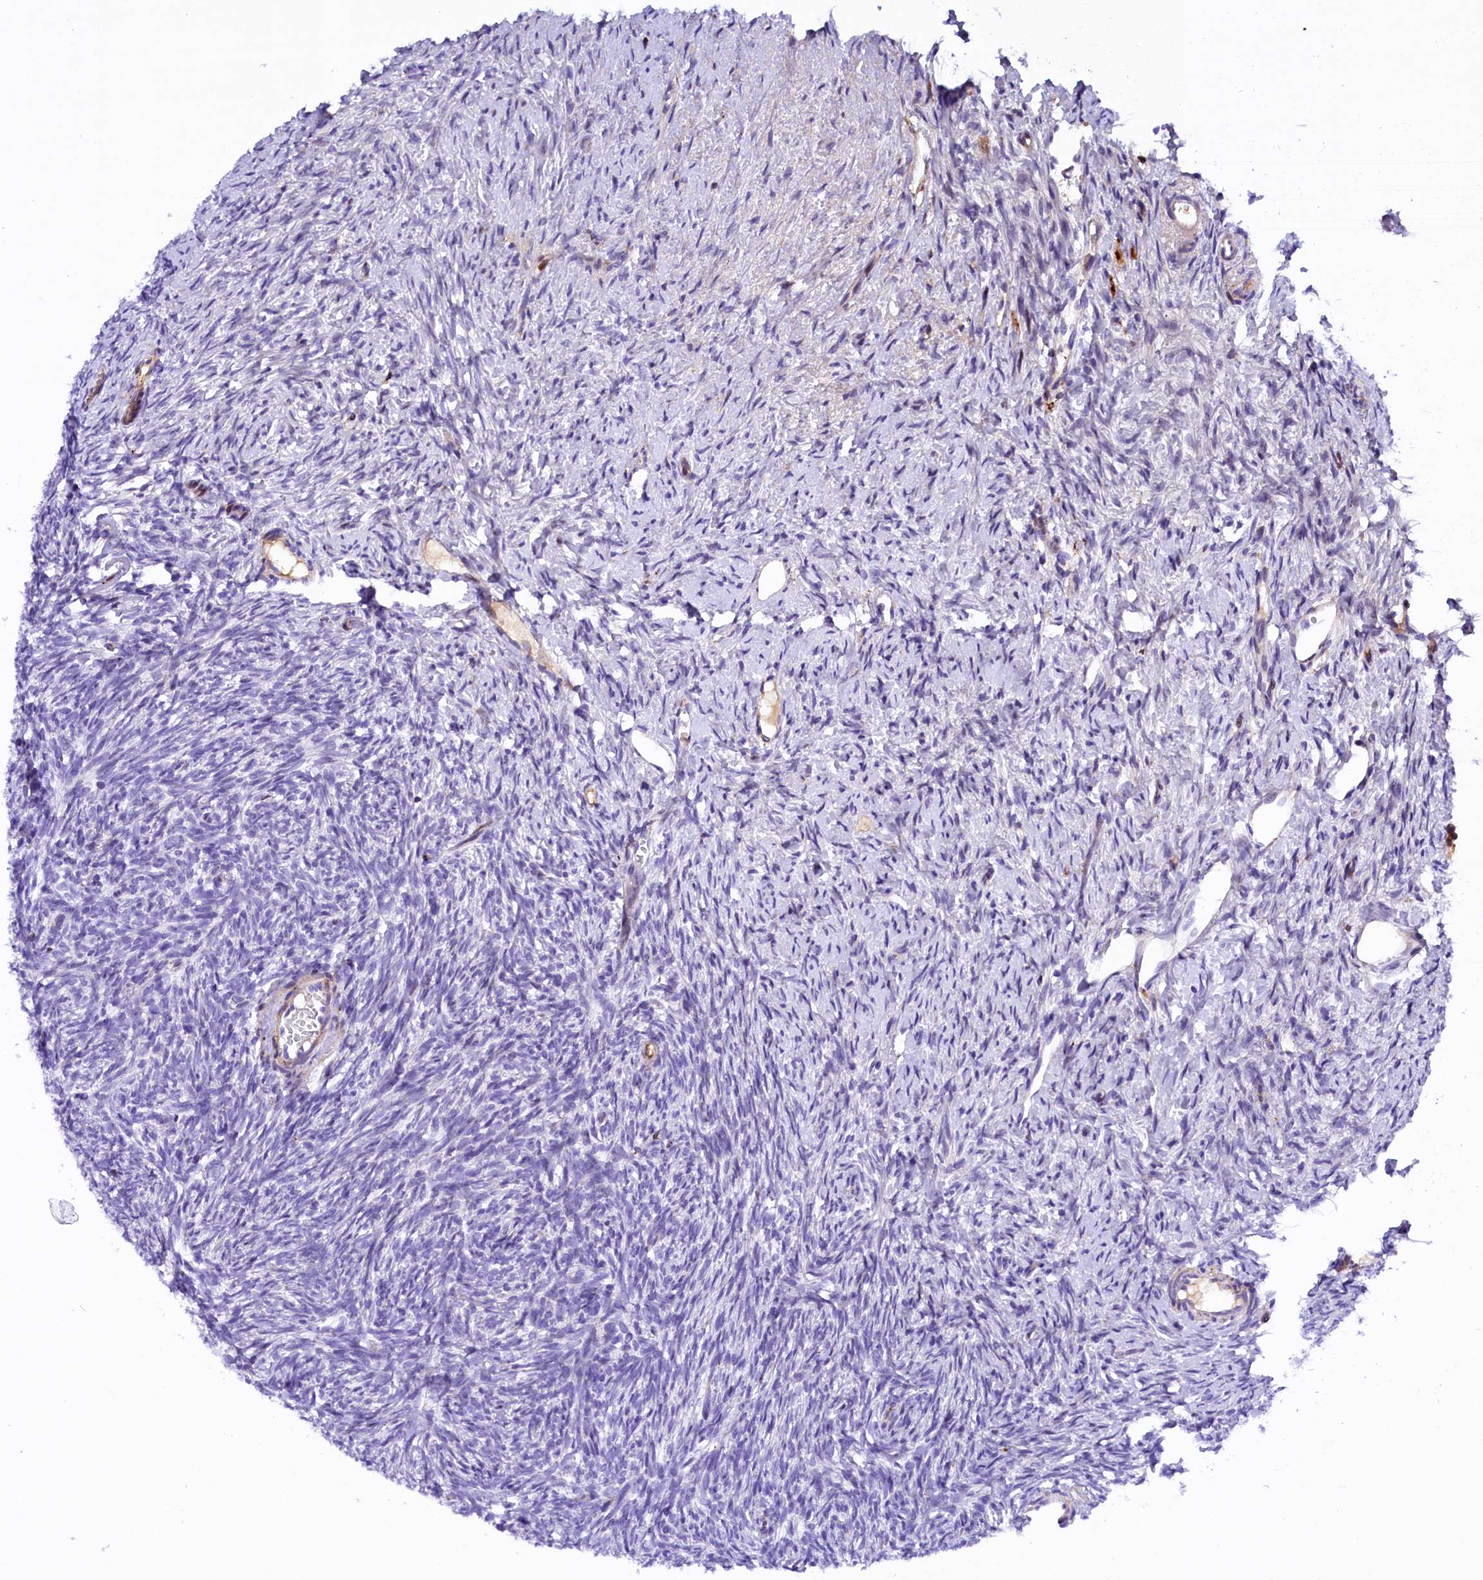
{"staining": {"intensity": "weak", "quantity": ">75%", "location": "cytoplasmic/membranous"}, "tissue": "ovary", "cell_type": "Follicle cells", "image_type": "normal", "snomed": [{"axis": "morphology", "description": "Normal tissue, NOS"}, {"axis": "topography", "description": "Ovary"}], "caption": "High-power microscopy captured an immunohistochemistry (IHC) micrograph of benign ovary, revealing weak cytoplasmic/membranous positivity in about >75% of follicle cells. Using DAB (brown) and hematoxylin (blue) stains, captured at high magnification using brightfield microscopy.", "gene": "CMTR2", "patient": {"sex": "female", "age": 51}}